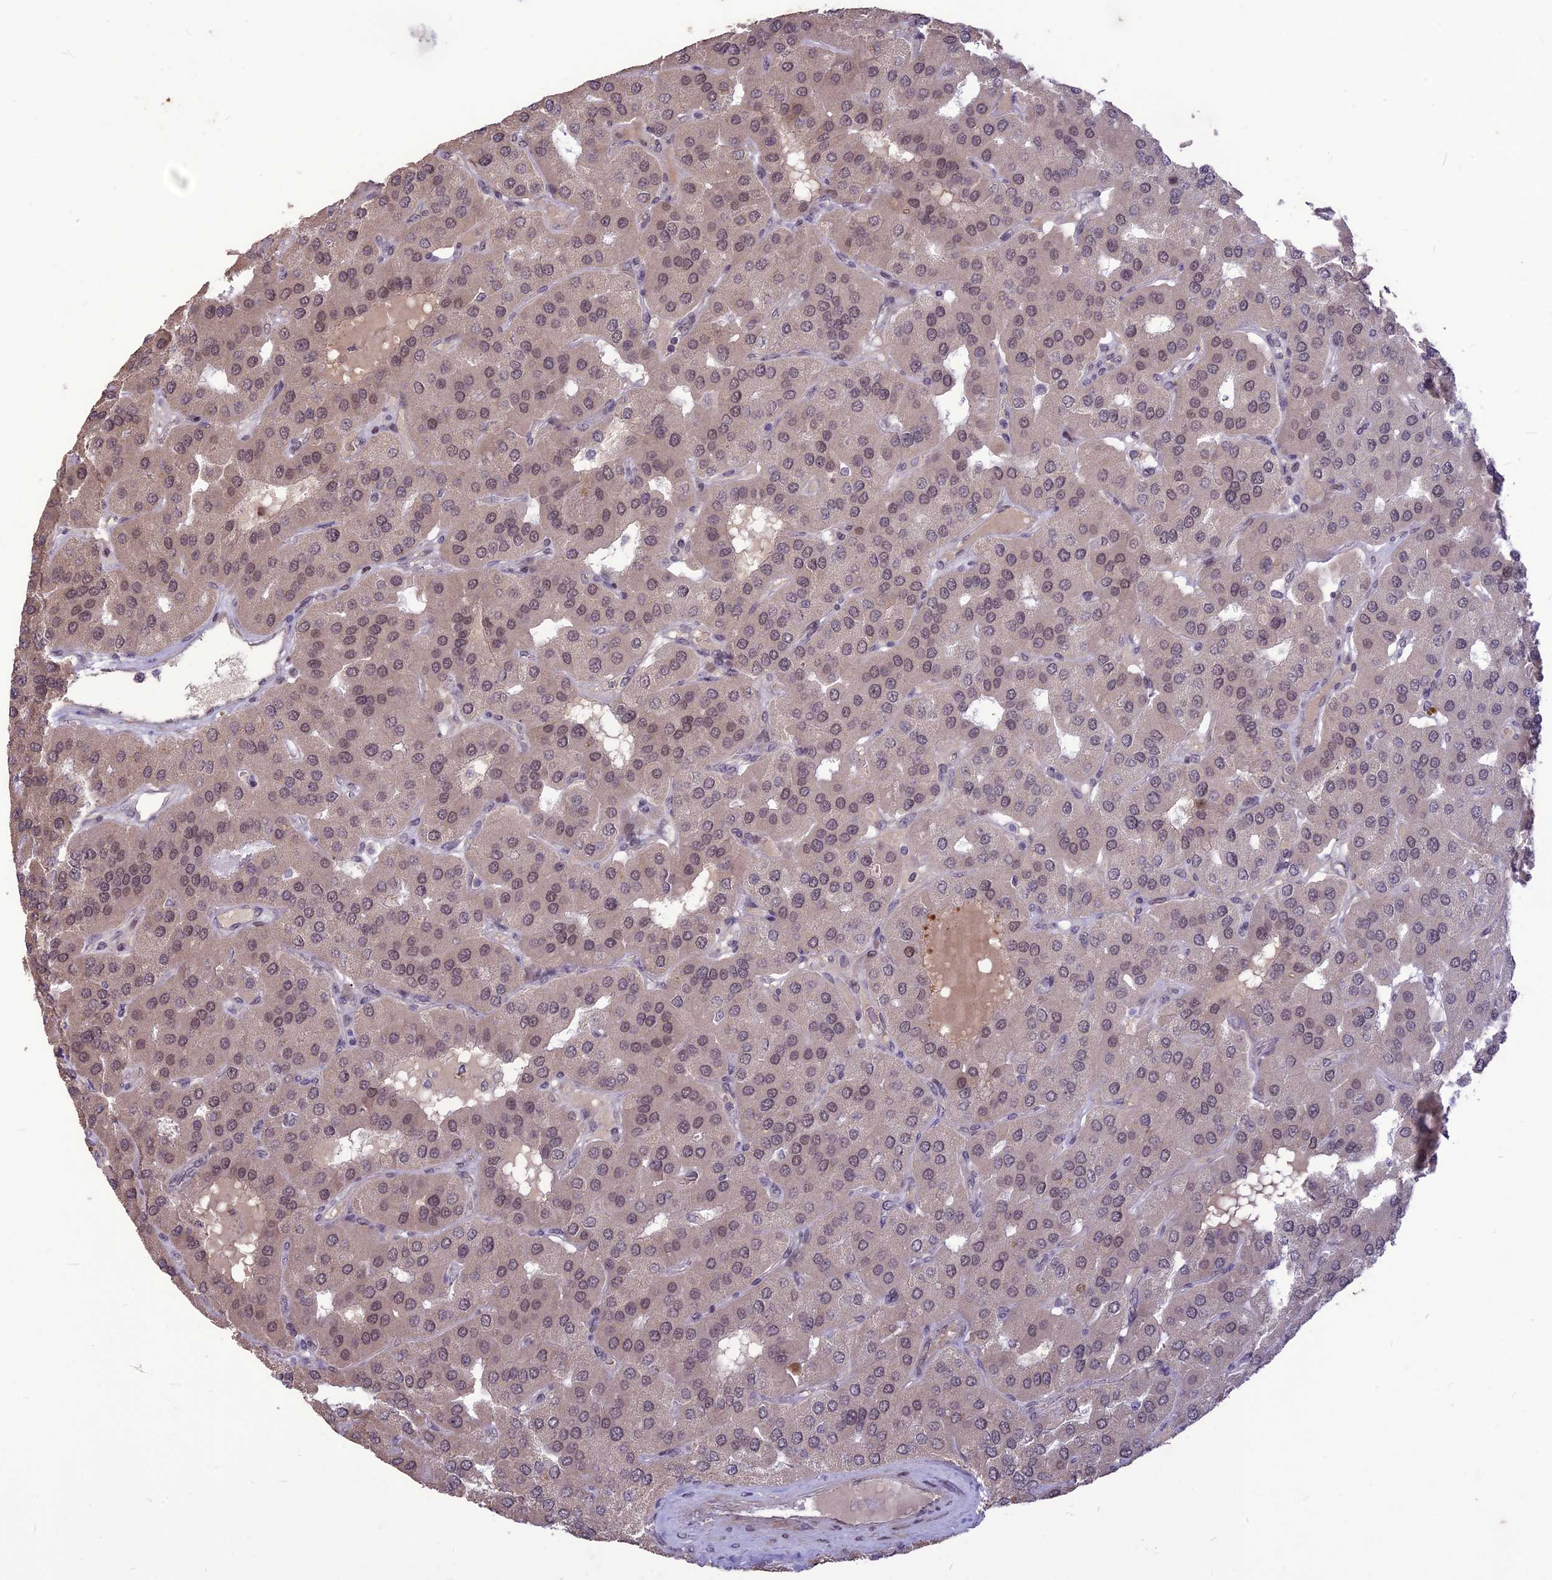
{"staining": {"intensity": "weak", "quantity": ">75%", "location": "nuclear"}, "tissue": "parathyroid gland", "cell_type": "Glandular cells", "image_type": "normal", "snomed": [{"axis": "morphology", "description": "Normal tissue, NOS"}, {"axis": "morphology", "description": "Adenoma, NOS"}, {"axis": "topography", "description": "Parathyroid gland"}], "caption": "Glandular cells demonstrate low levels of weak nuclear expression in about >75% of cells in unremarkable human parathyroid gland.", "gene": "DIS3", "patient": {"sex": "female", "age": 86}}